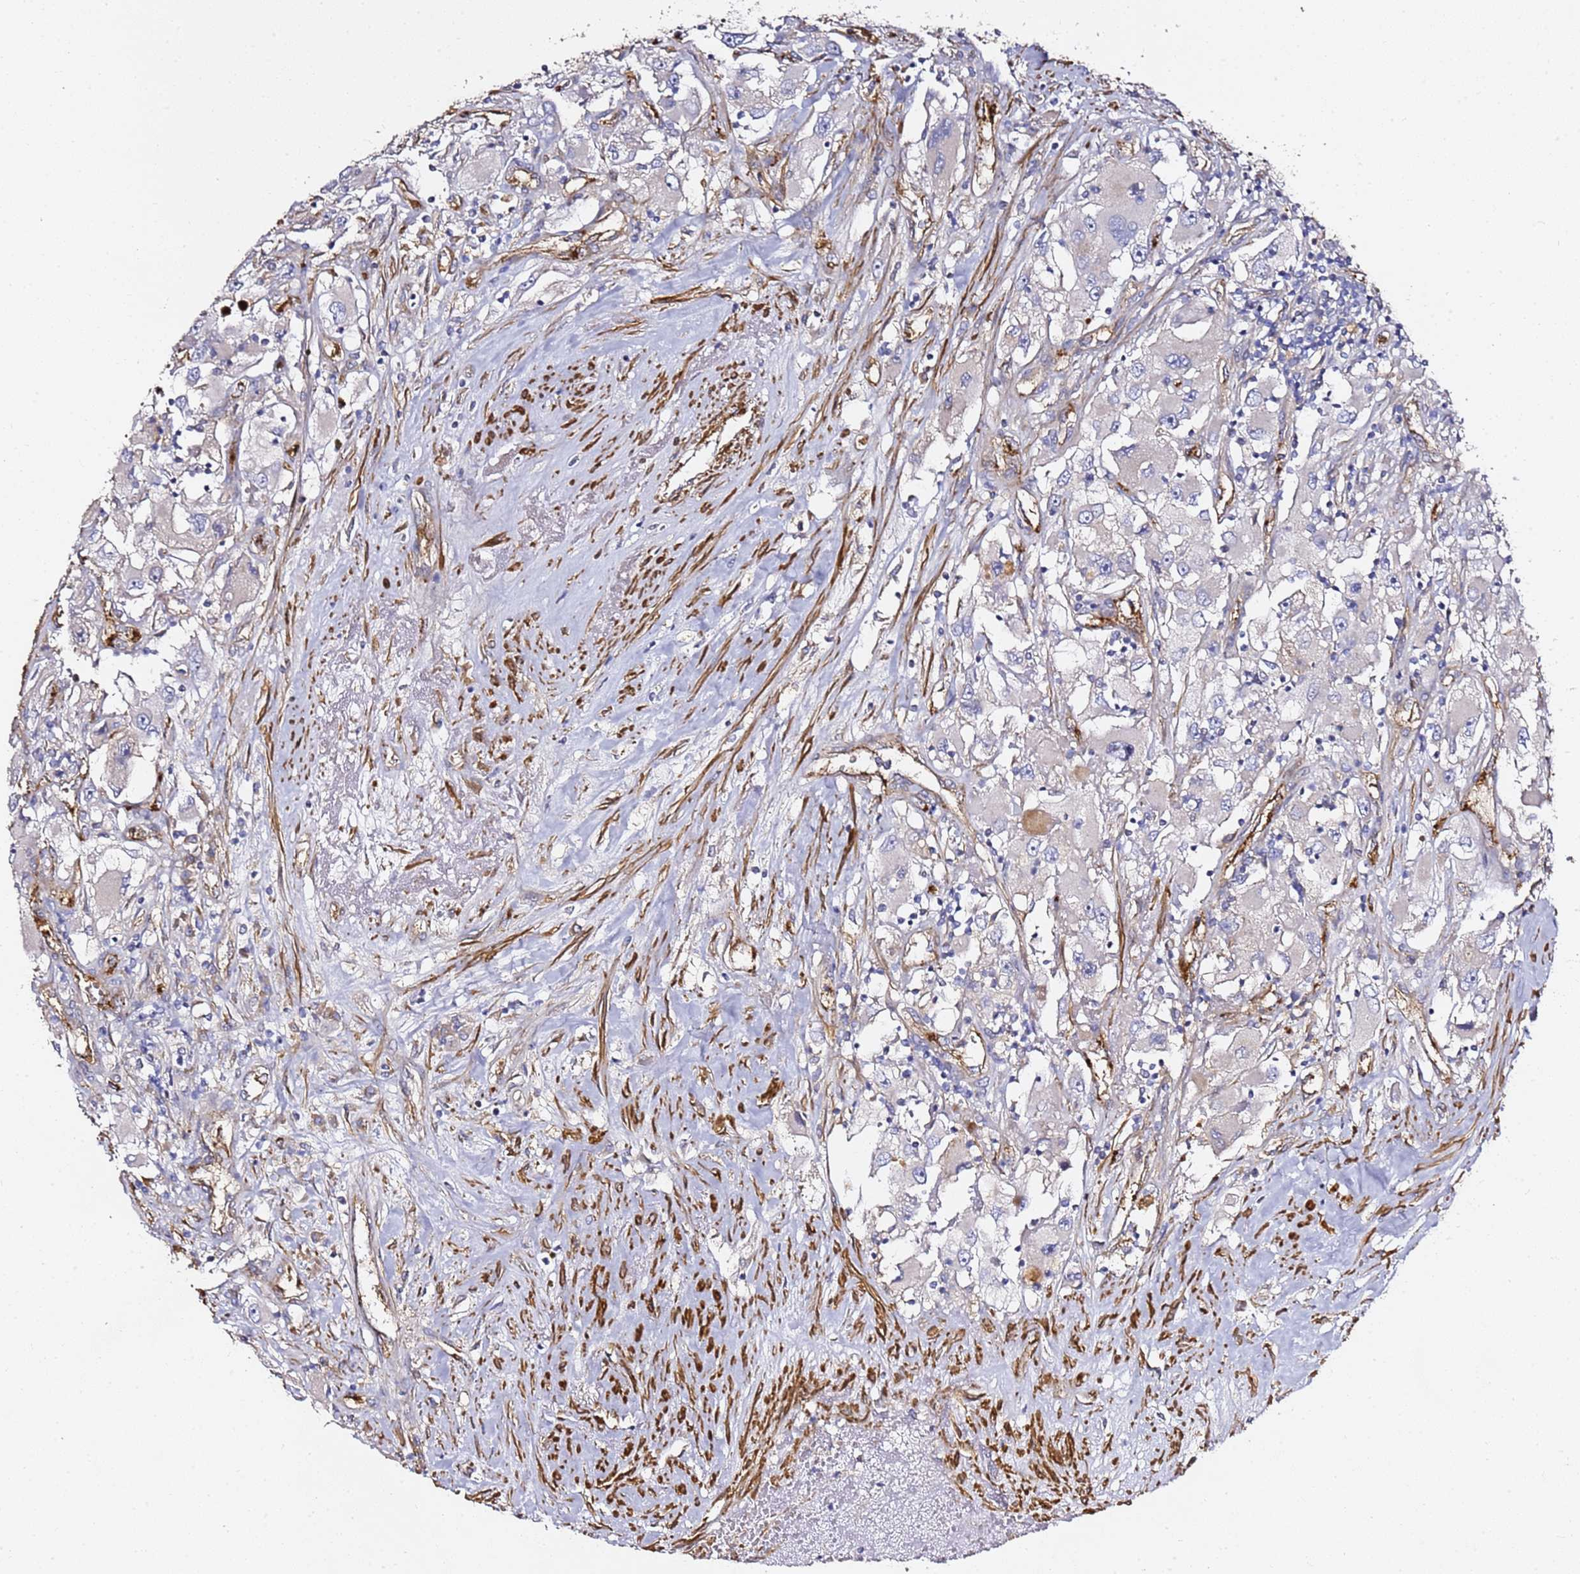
{"staining": {"intensity": "negative", "quantity": "none", "location": "none"}, "tissue": "renal cancer", "cell_type": "Tumor cells", "image_type": "cancer", "snomed": [{"axis": "morphology", "description": "Adenocarcinoma, NOS"}, {"axis": "topography", "description": "Kidney"}], "caption": "This is an immunohistochemistry photomicrograph of renal adenocarcinoma. There is no expression in tumor cells.", "gene": "EPS8L1", "patient": {"sex": "female", "age": 52}}